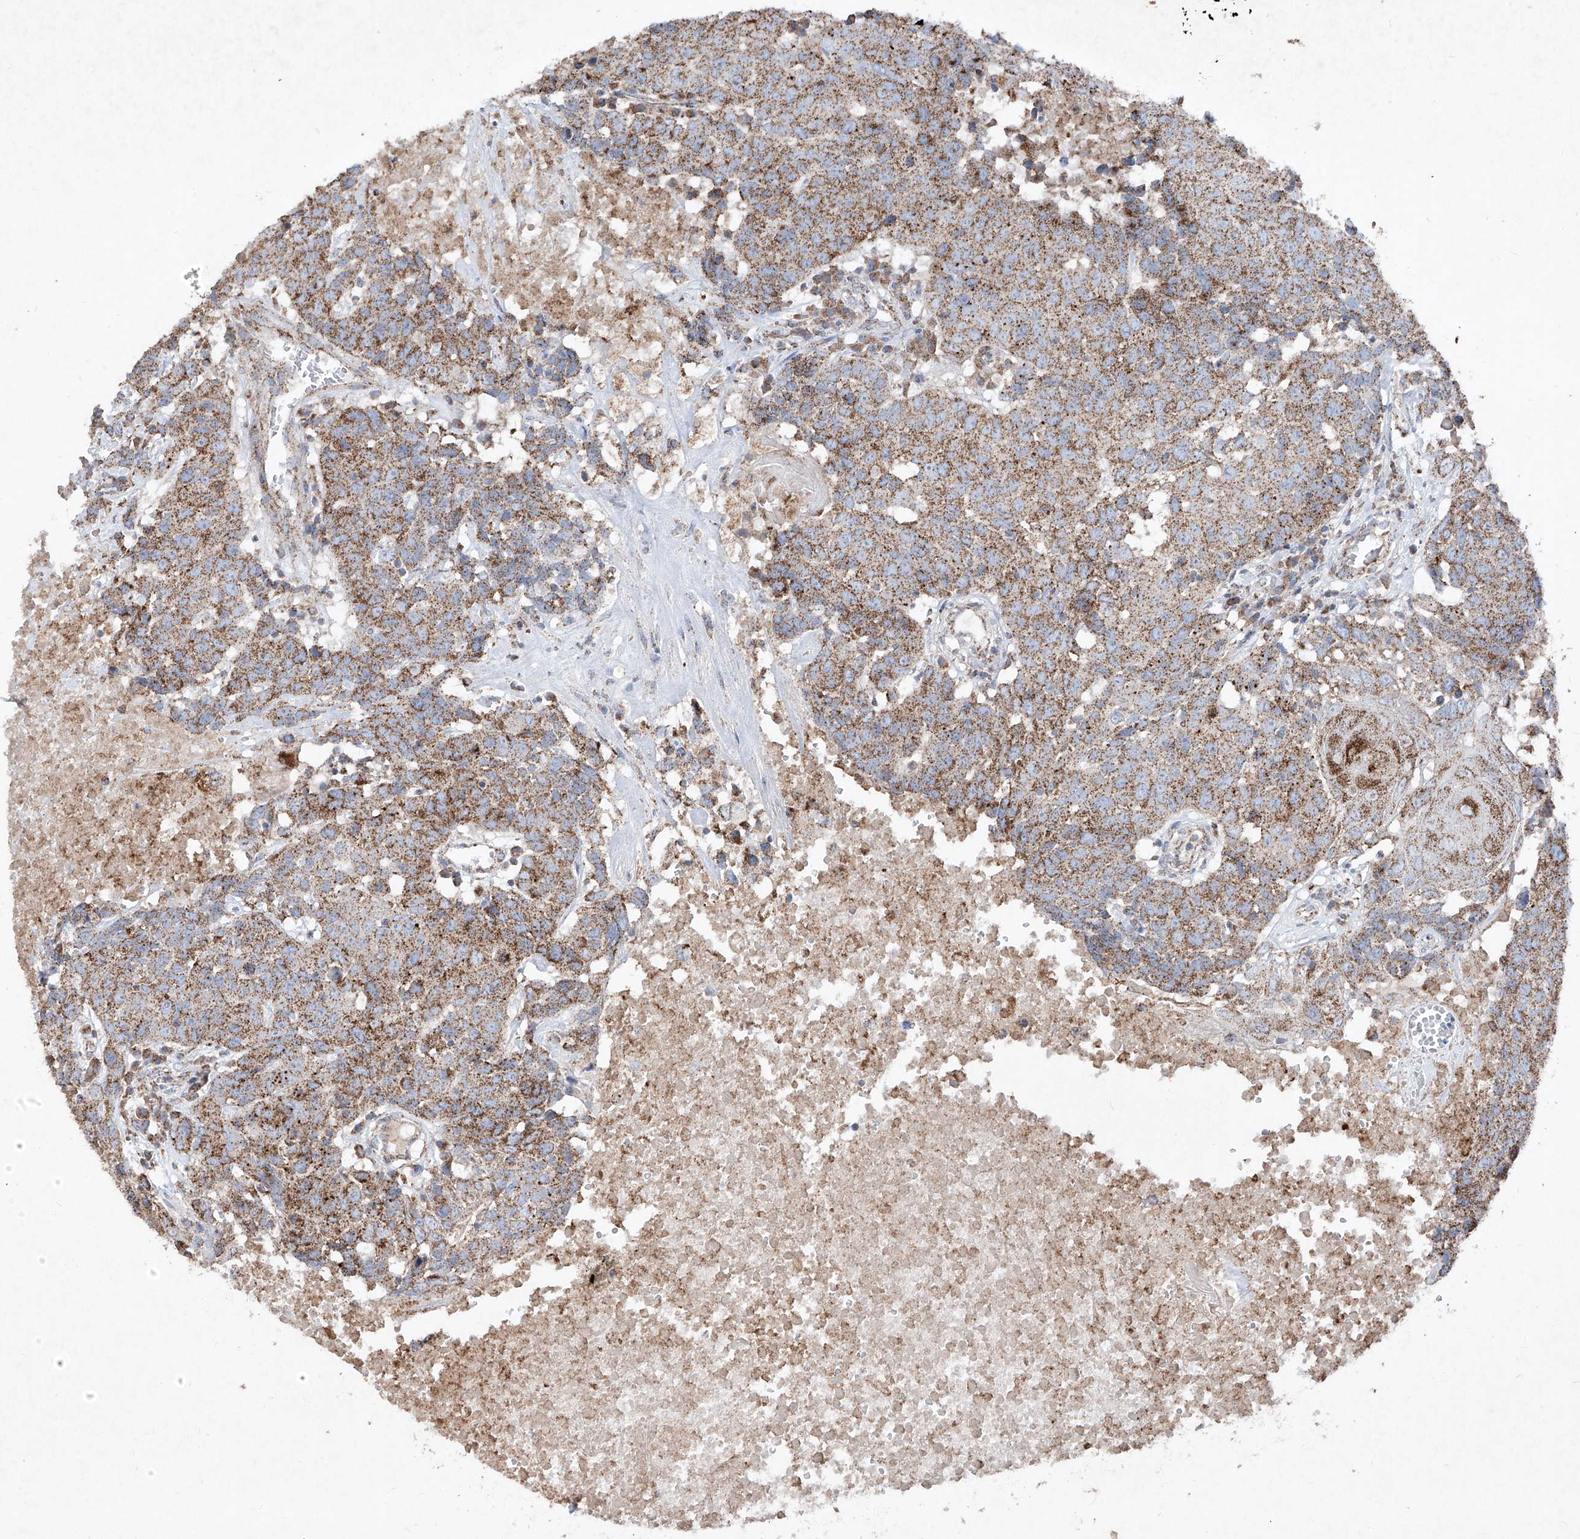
{"staining": {"intensity": "moderate", "quantity": ">75%", "location": "cytoplasmic/membranous"}, "tissue": "head and neck cancer", "cell_type": "Tumor cells", "image_type": "cancer", "snomed": [{"axis": "morphology", "description": "Squamous cell carcinoma, NOS"}, {"axis": "topography", "description": "Head-Neck"}], "caption": "A photomicrograph of human head and neck squamous cell carcinoma stained for a protein shows moderate cytoplasmic/membranous brown staining in tumor cells.", "gene": "ABCD3", "patient": {"sex": "male", "age": 66}}